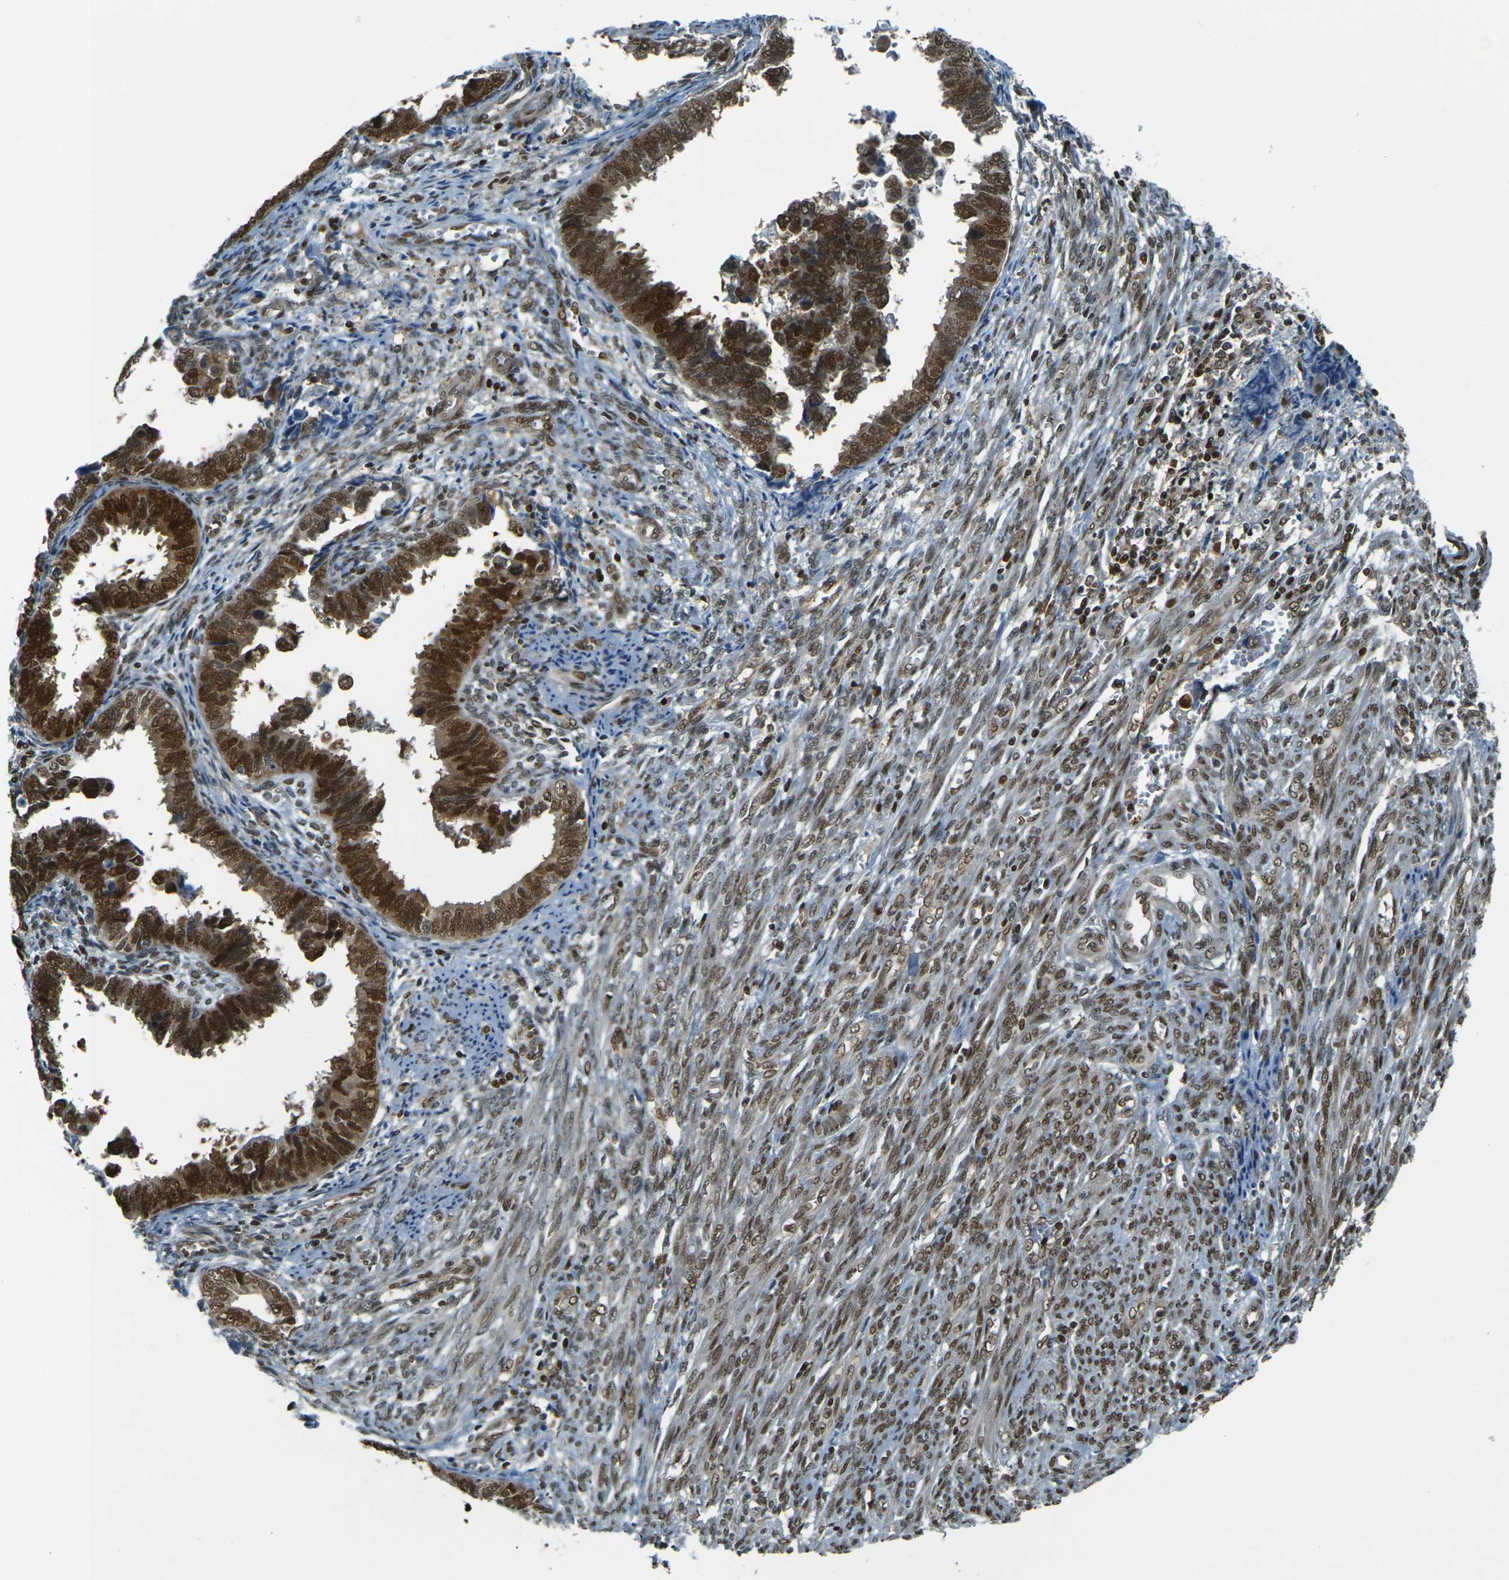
{"staining": {"intensity": "strong", "quantity": ">75%", "location": "nuclear"}, "tissue": "endometrial cancer", "cell_type": "Tumor cells", "image_type": "cancer", "snomed": [{"axis": "morphology", "description": "Adenocarcinoma, NOS"}, {"axis": "topography", "description": "Endometrium"}], "caption": "IHC of endometrial cancer (adenocarcinoma) demonstrates high levels of strong nuclear staining in approximately >75% of tumor cells. The staining was performed using DAB, with brown indicating positive protein expression. Nuclei are stained blue with hematoxylin.", "gene": "NHEJ1", "patient": {"sex": "female", "age": 75}}